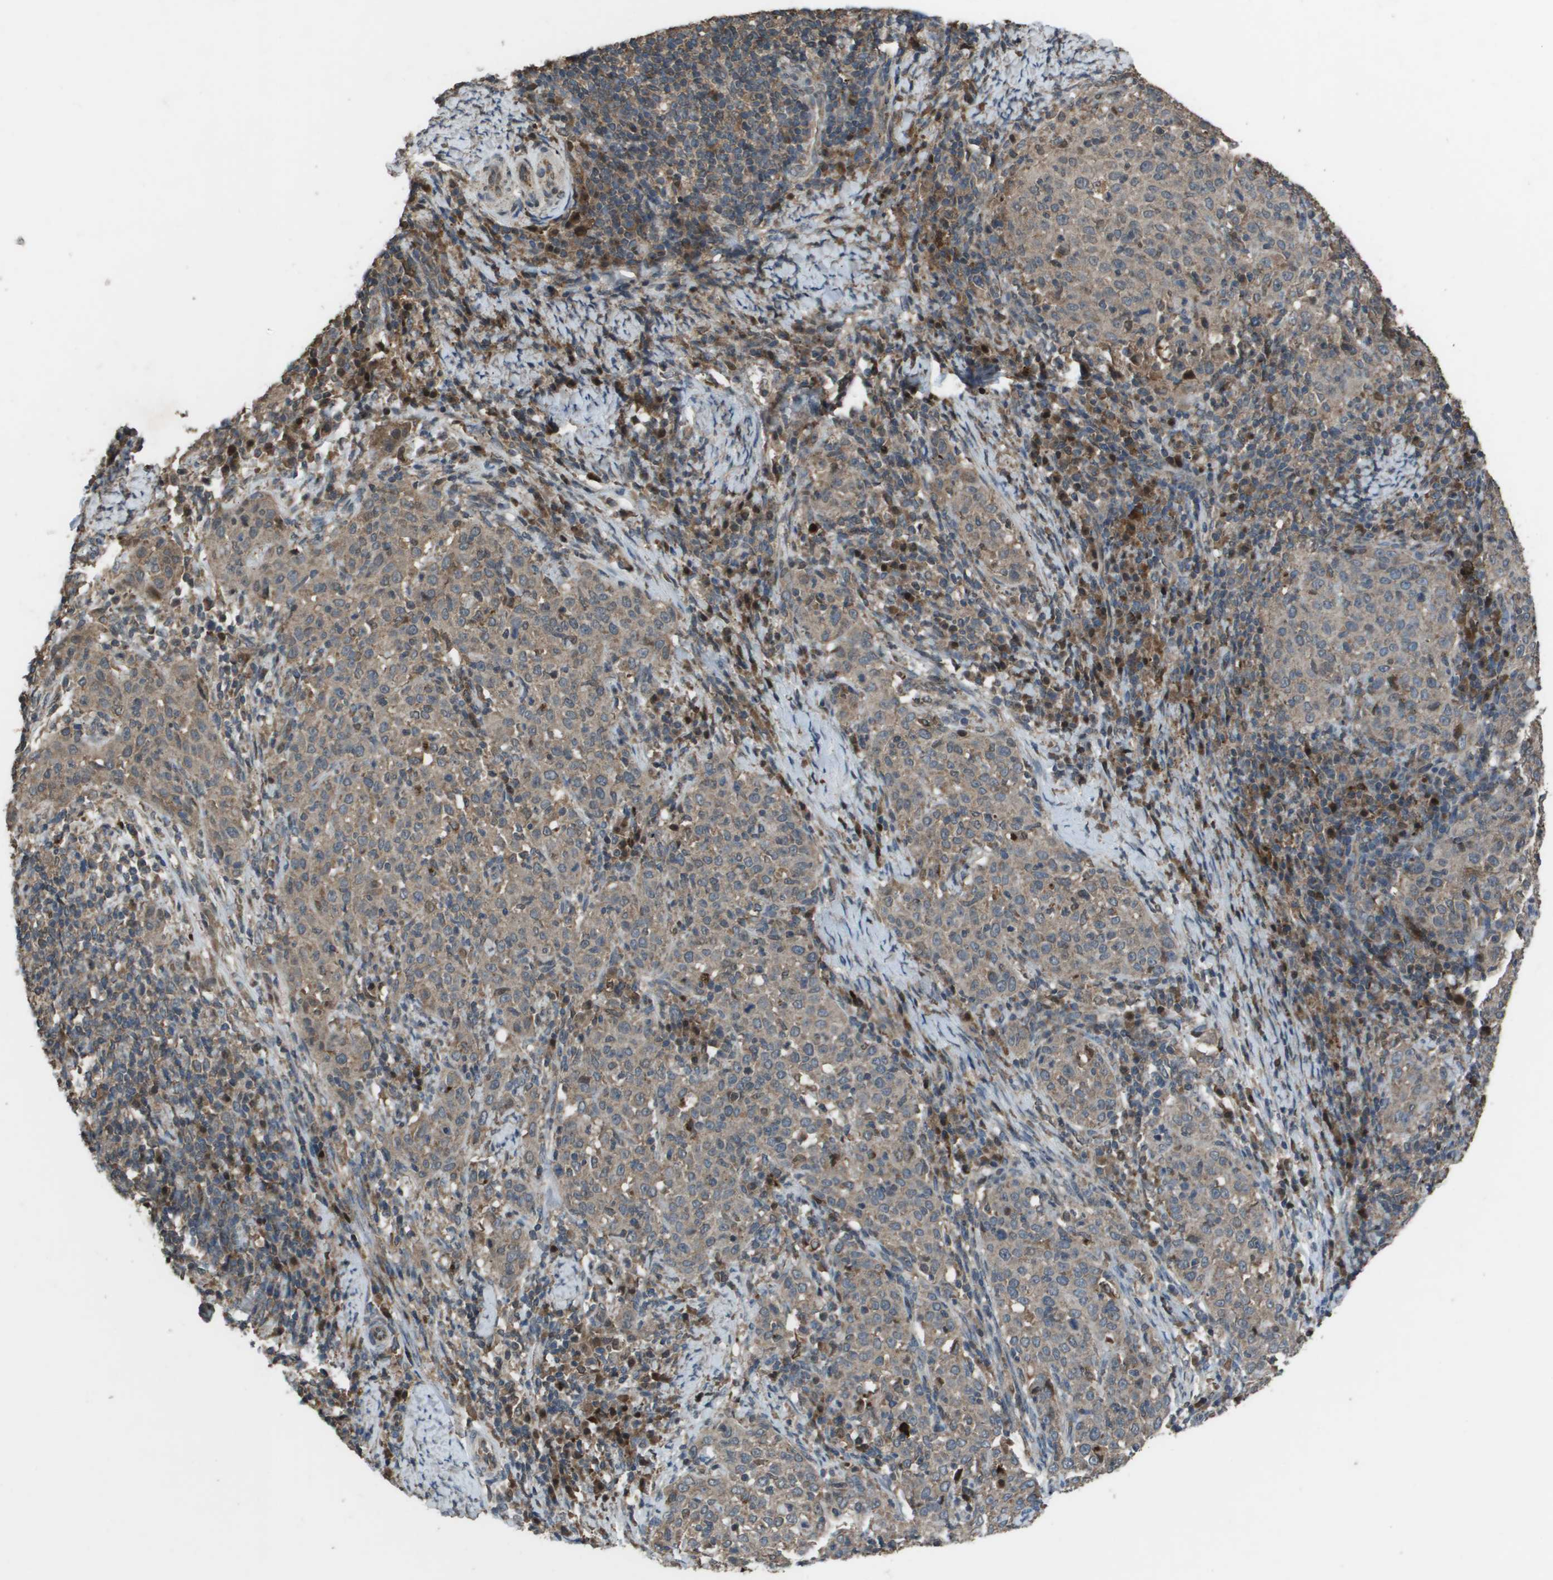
{"staining": {"intensity": "weak", "quantity": ">75%", "location": "cytoplasmic/membranous"}, "tissue": "cervical cancer", "cell_type": "Tumor cells", "image_type": "cancer", "snomed": [{"axis": "morphology", "description": "Squamous cell carcinoma, NOS"}, {"axis": "topography", "description": "Cervix"}], "caption": "Brown immunohistochemical staining in cervical cancer reveals weak cytoplasmic/membranous staining in about >75% of tumor cells. The staining is performed using DAB (3,3'-diaminobenzidine) brown chromogen to label protein expression. The nuclei are counter-stained blue using hematoxylin.", "gene": "GOSR2", "patient": {"sex": "female", "age": 51}}